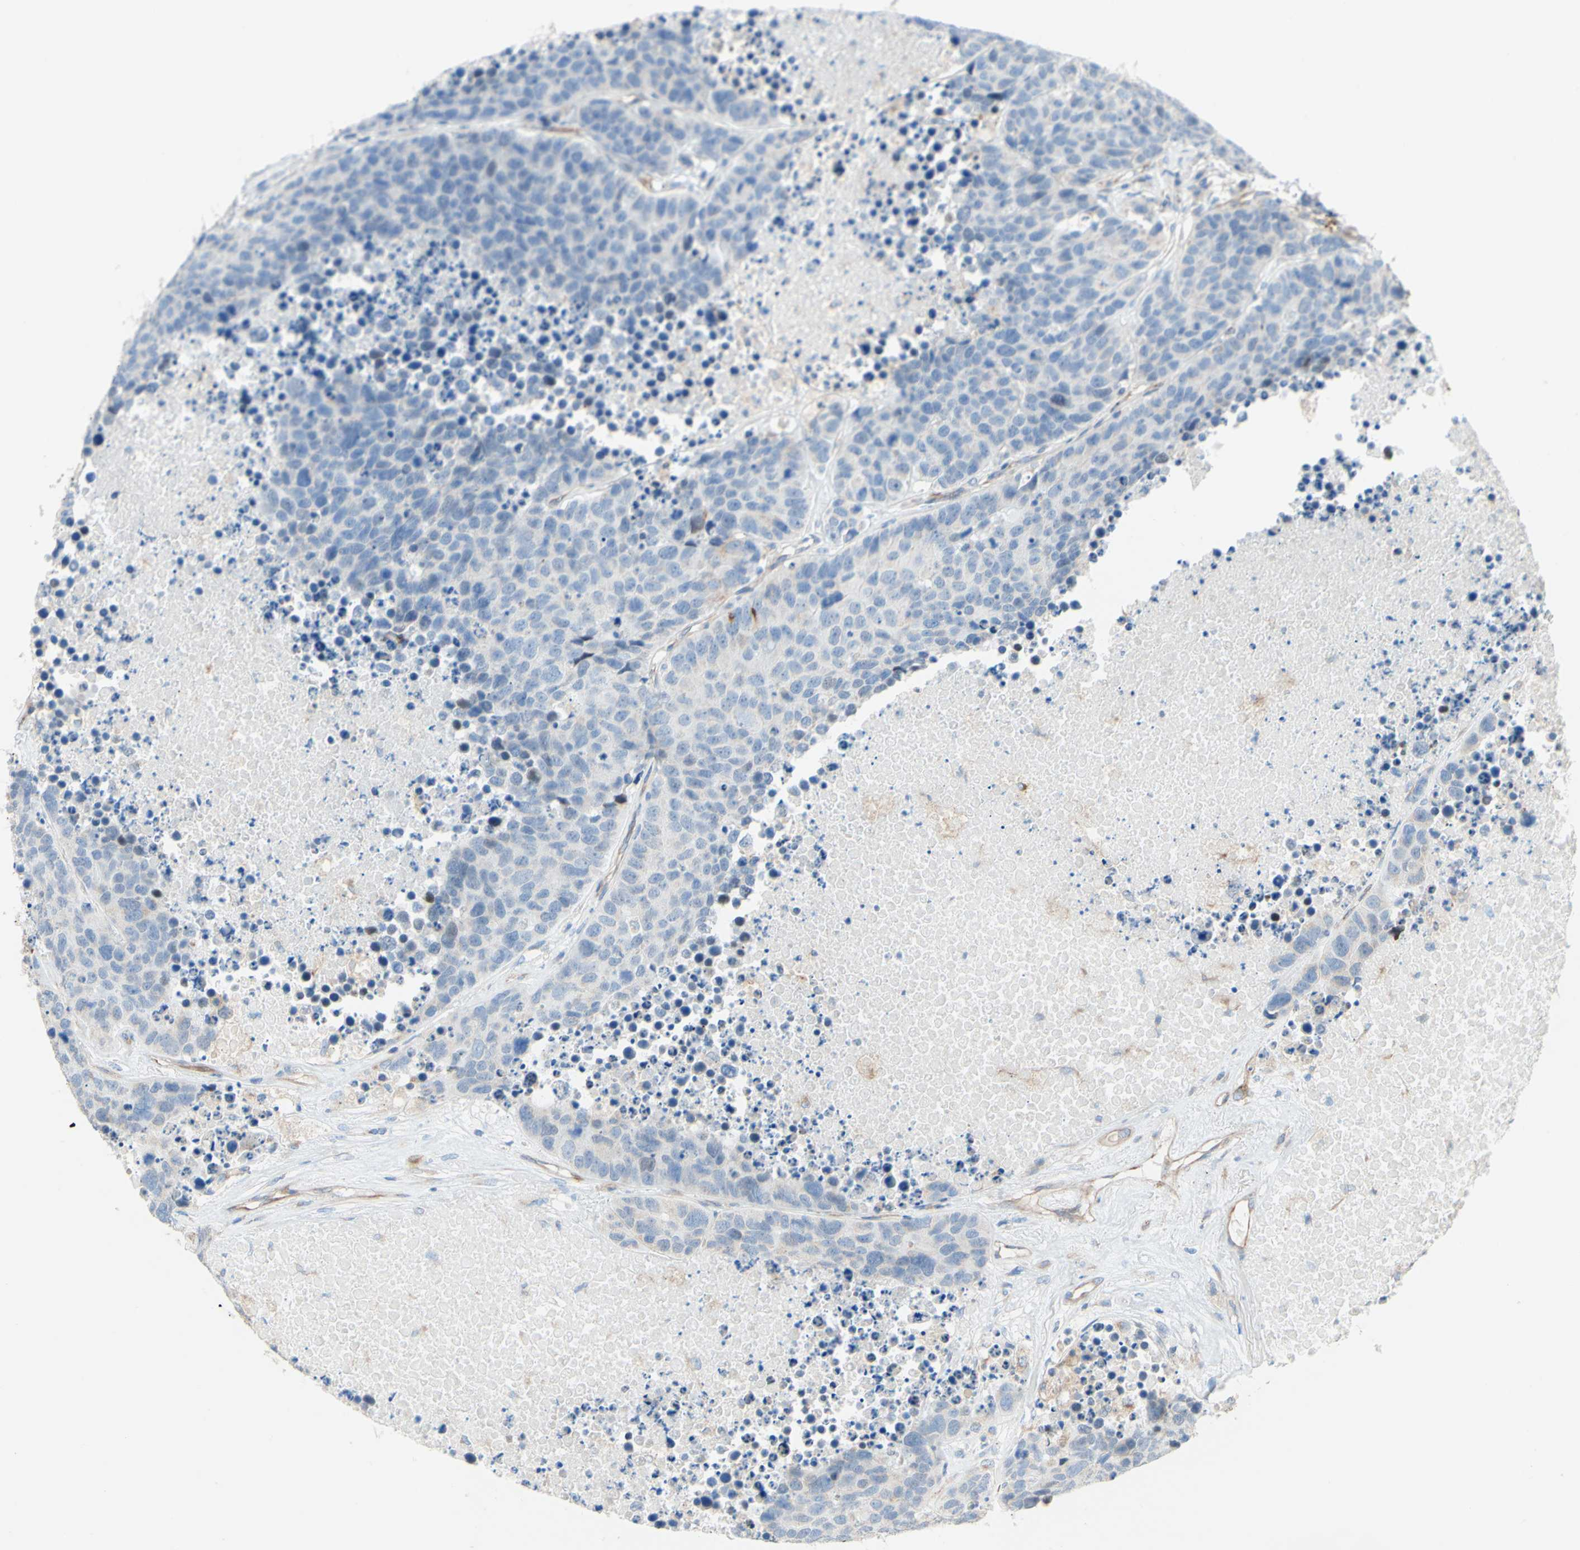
{"staining": {"intensity": "negative", "quantity": "none", "location": "none"}, "tissue": "carcinoid", "cell_type": "Tumor cells", "image_type": "cancer", "snomed": [{"axis": "morphology", "description": "Carcinoid, malignant, NOS"}, {"axis": "topography", "description": "Lung"}], "caption": "An immunohistochemistry (IHC) histopathology image of carcinoid (malignant) is shown. There is no staining in tumor cells of carcinoid (malignant).", "gene": "ENDOD1", "patient": {"sex": "male", "age": 60}}